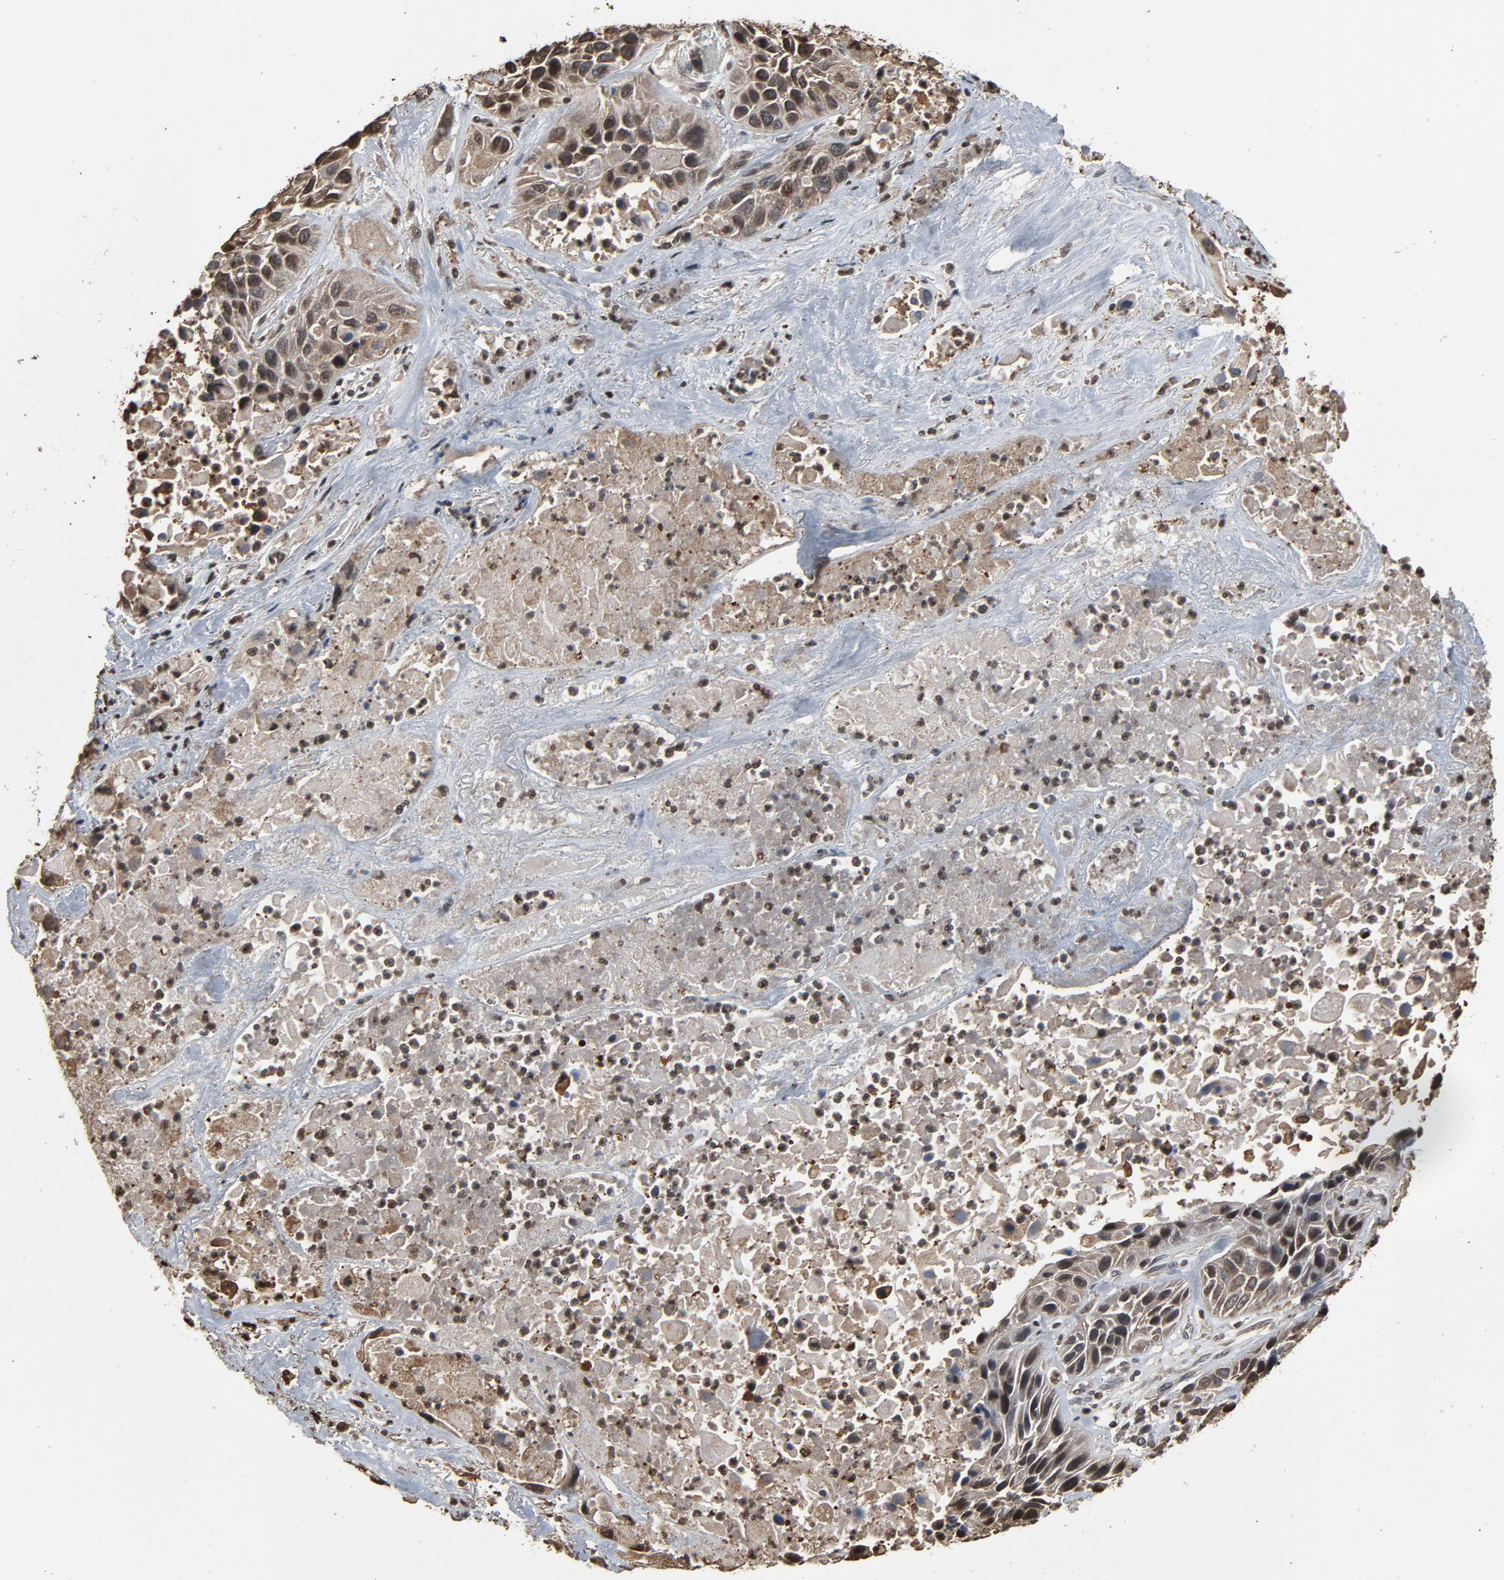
{"staining": {"intensity": "negative", "quantity": "none", "location": "none"}, "tissue": "lung cancer", "cell_type": "Tumor cells", "image_type": "cancer", "snomed": [{"axis": "morphology", "description": "Squamous cell carcinoma, NOS"}, {"axis": "topography", "description": "Lung"}], "caption": "A high-resolution histopathology image shows IHC staining of lung squamous cell carcinoma, which exhibits no significant expression in tumor cells.", "gene": "UBE2D1", "patient": {"sex": "female", "age": 76}}